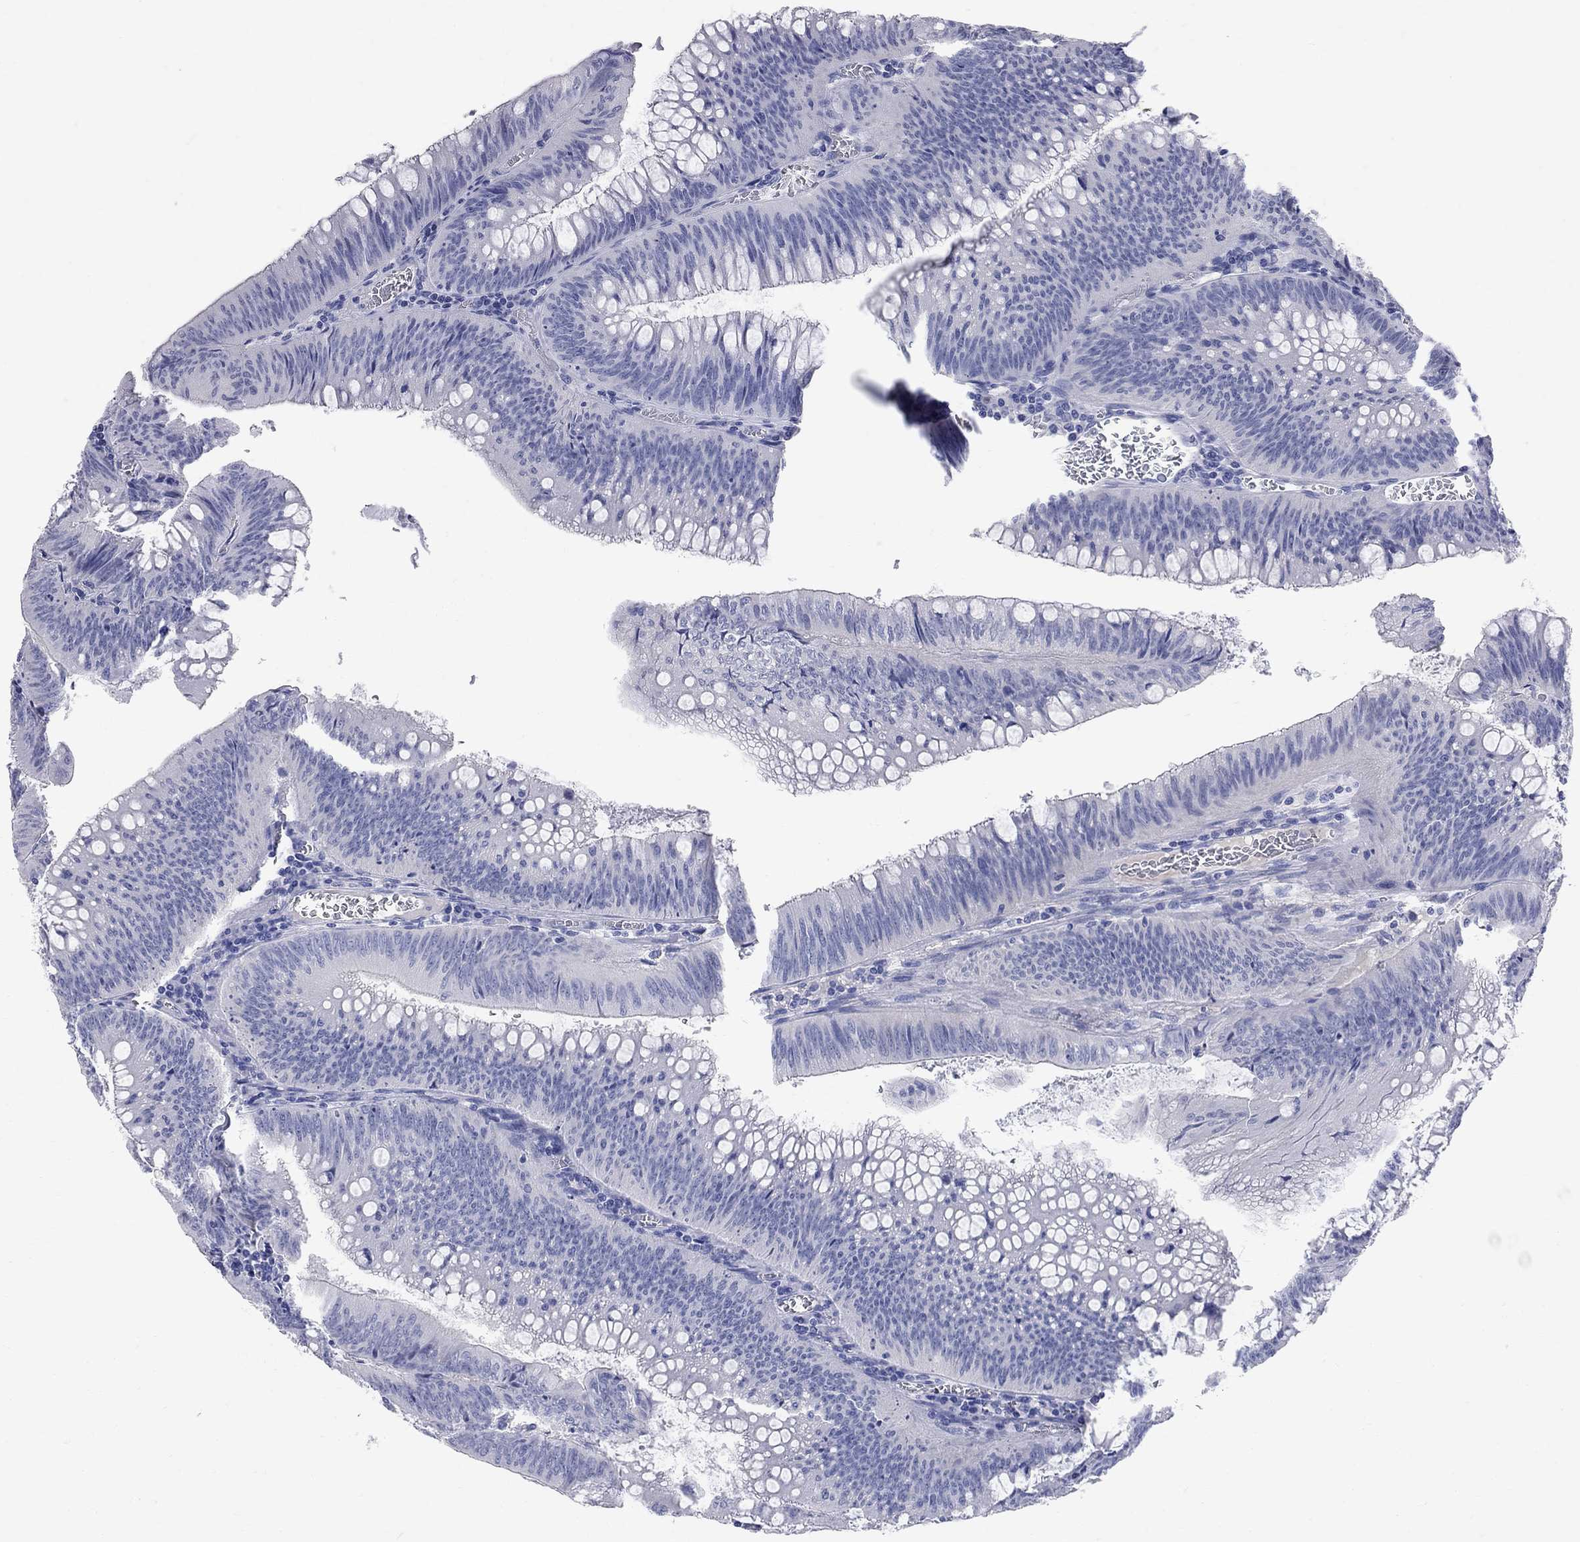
{"staining": {"intensity": "negative", "quantity": "none", "location": "none"}, "tissue": "colorectal cancer", "cell_type": "Tumor cells", "image_type": "cancer", "snomed": [{"axis": "morphology", "description": "Adenocarcinoma, NOS"}, {"axis": "topography", "description": "Rectum"}], "caption": "High power microscopy histopathology image of an immunohistochemistry photomicrograph of colorectal cancer, revealing no significant staining in tumor cells.", "gene": "AOX1", "patient": {"sex": "female", "age": 72}}